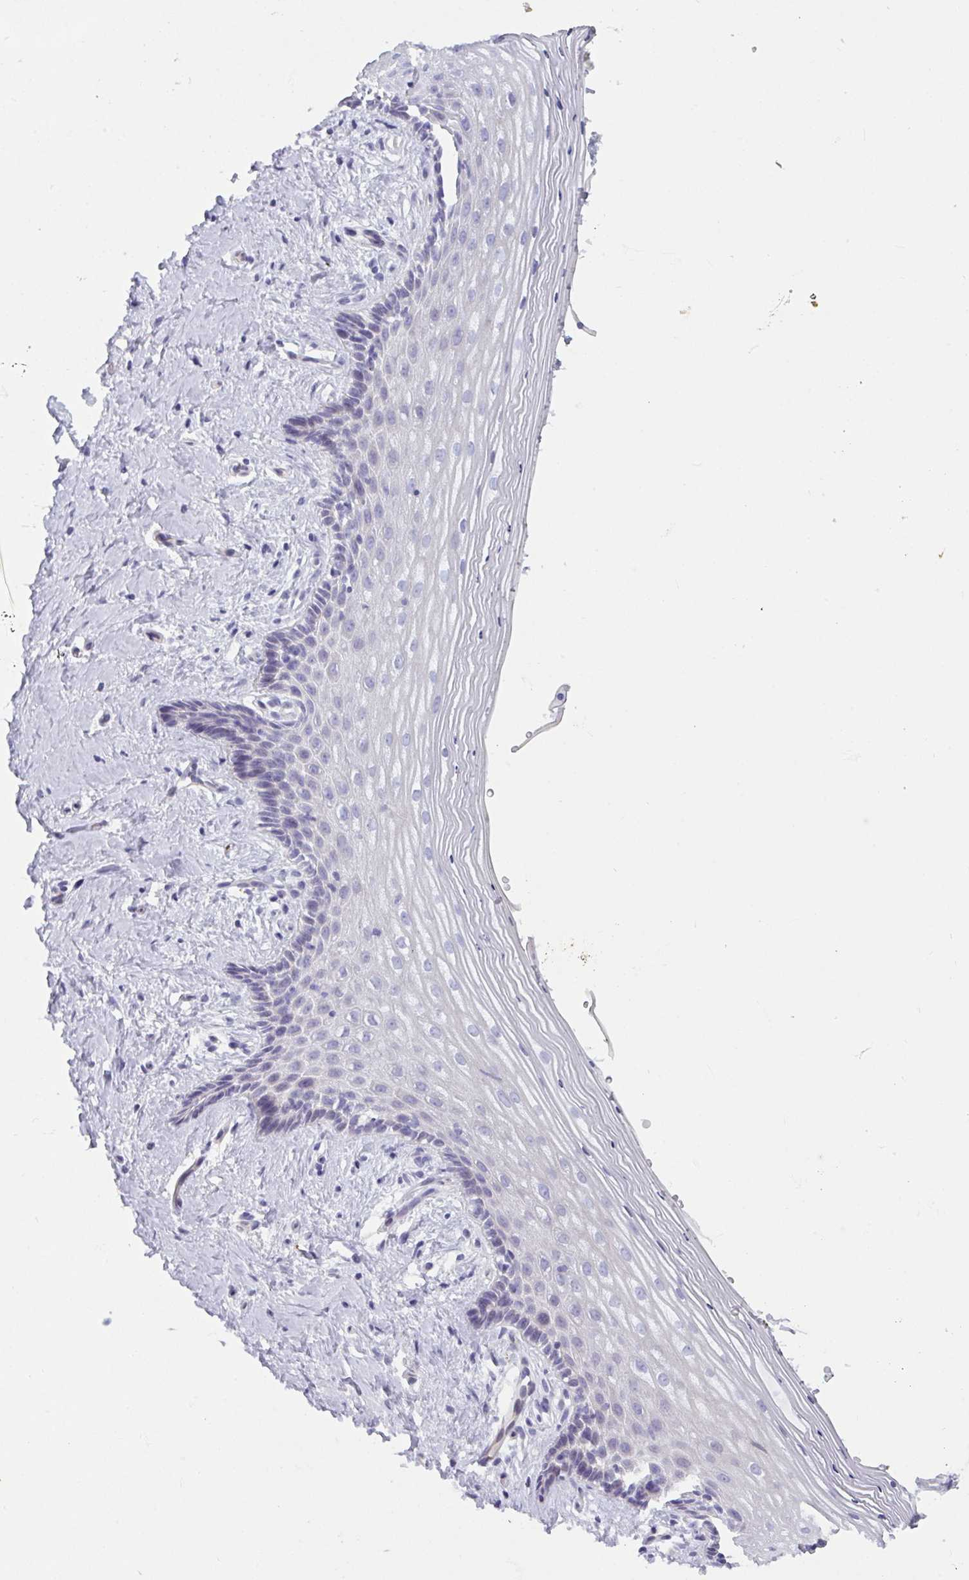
{"staining": {"intensity": "negative", "quantity": "none", "location": "none"}, "tissue": "vagina", "cell_type": "Squamous epithelial cells", "image_type": "normal", "snomed": [{"axis": "morphology", "description": "Normal tissue, NOS"}, {"axis": "topography", "description": "Vagina"}], "caption": "High power microscopy histopathology image of an immunohistochemistry histopathology image of benign vagina, revealing no significant staining in squamous epithelial cells.", "gene": "OR5P3", "patient": {"sex": "female", "age": 42}}